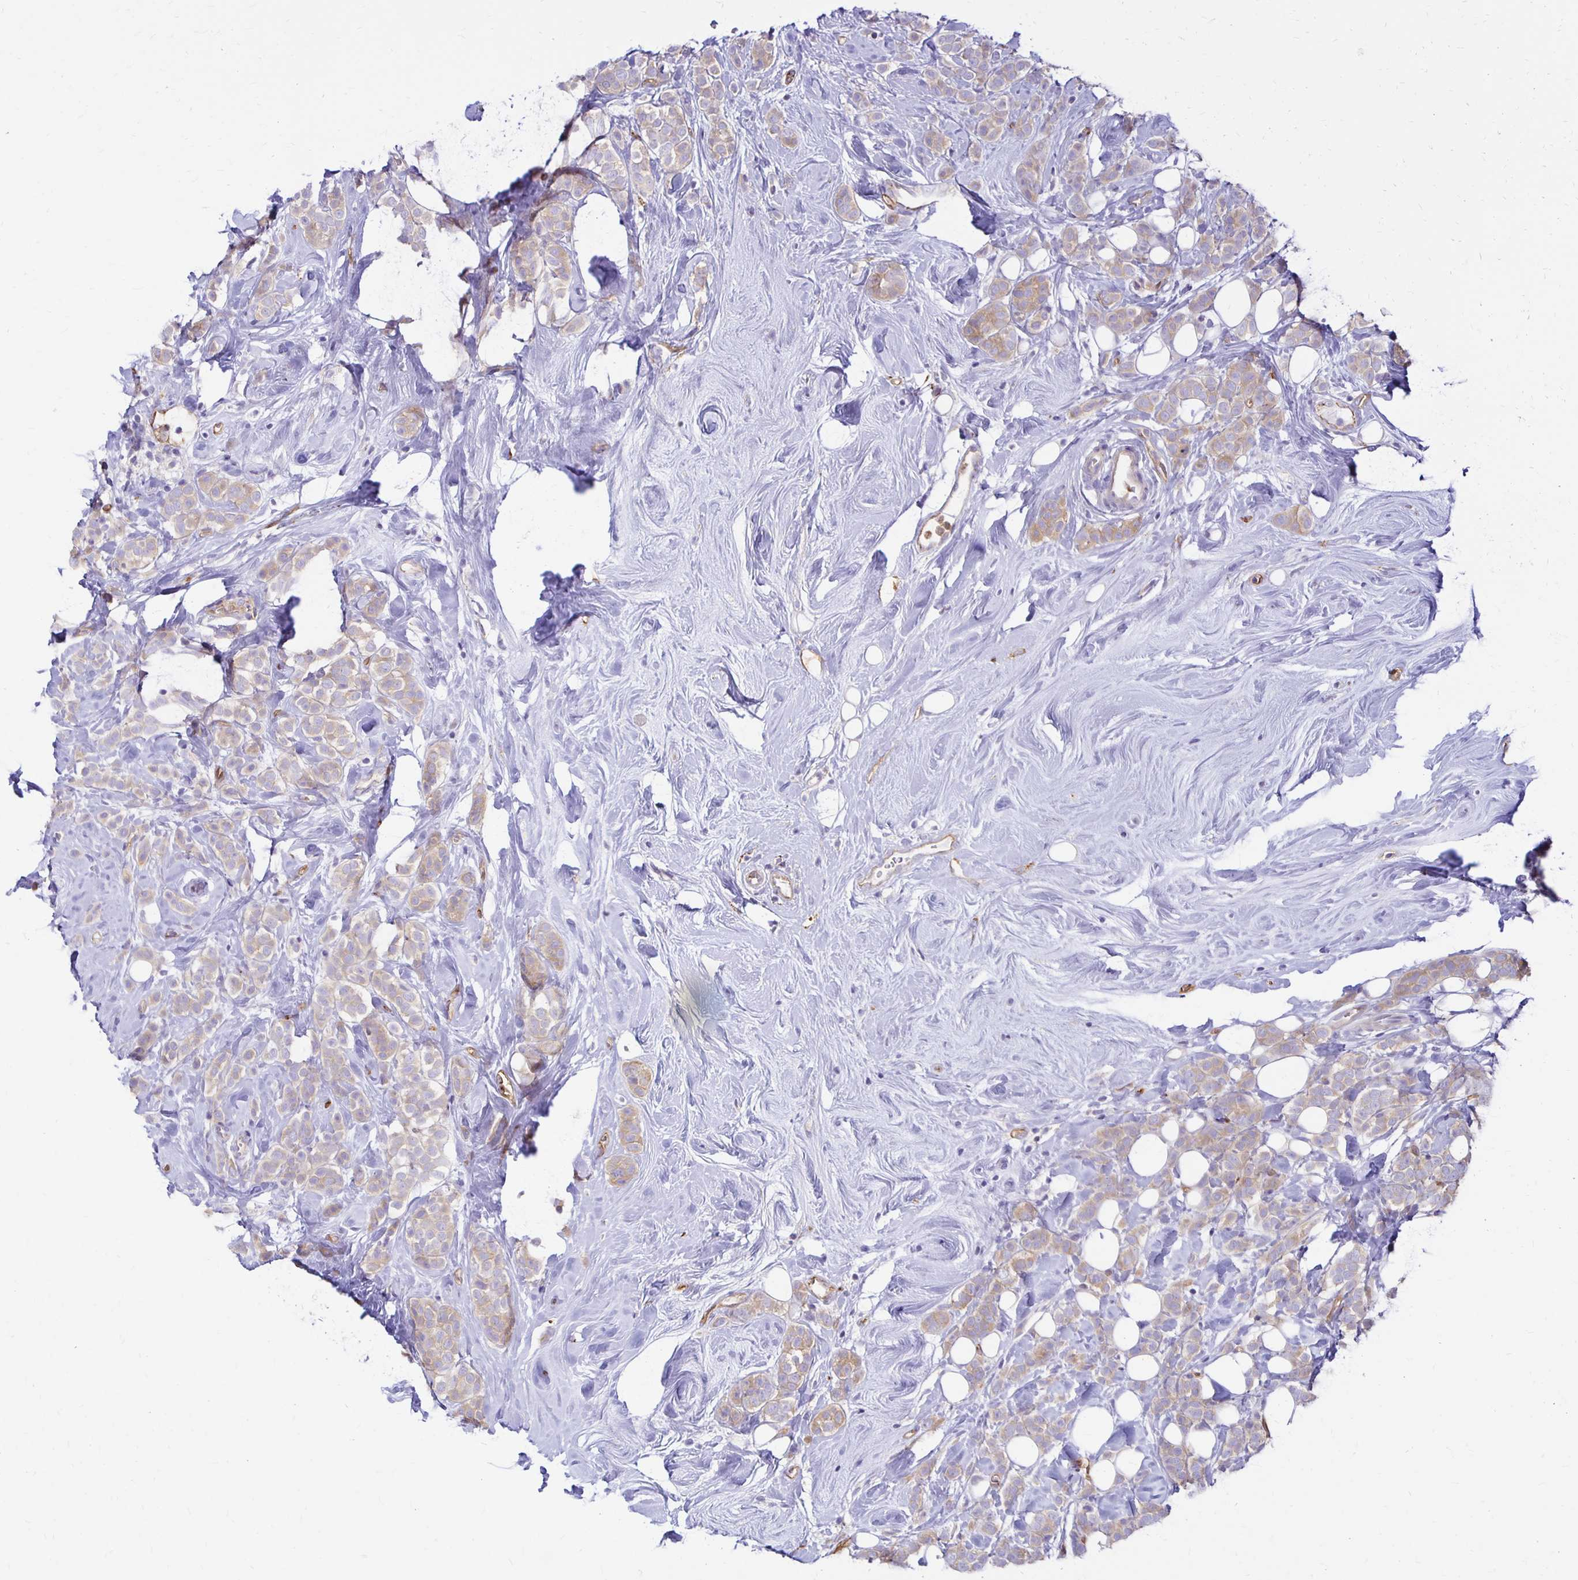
{"staining": {"intensity": "weak", "quantity": "25%-75%", "location": "cytoplasmic/membranous"}, "tissue": "breast cancer", "cell_type": "Tumor cells", "image_type": "cancer", "snomed": [{"axis": "morphology", "description": "Lobular carcinoma"}, {"axis": "topography", "description": "Breast"}], "caption": "Tumor cells reveal low levels of weak cytoplasmic/membranous staining in about 25%-75% of cells in breast lobular carcinoma.", "gene": "TTYH1", "patient": {"sex": "female", "age": 49}}